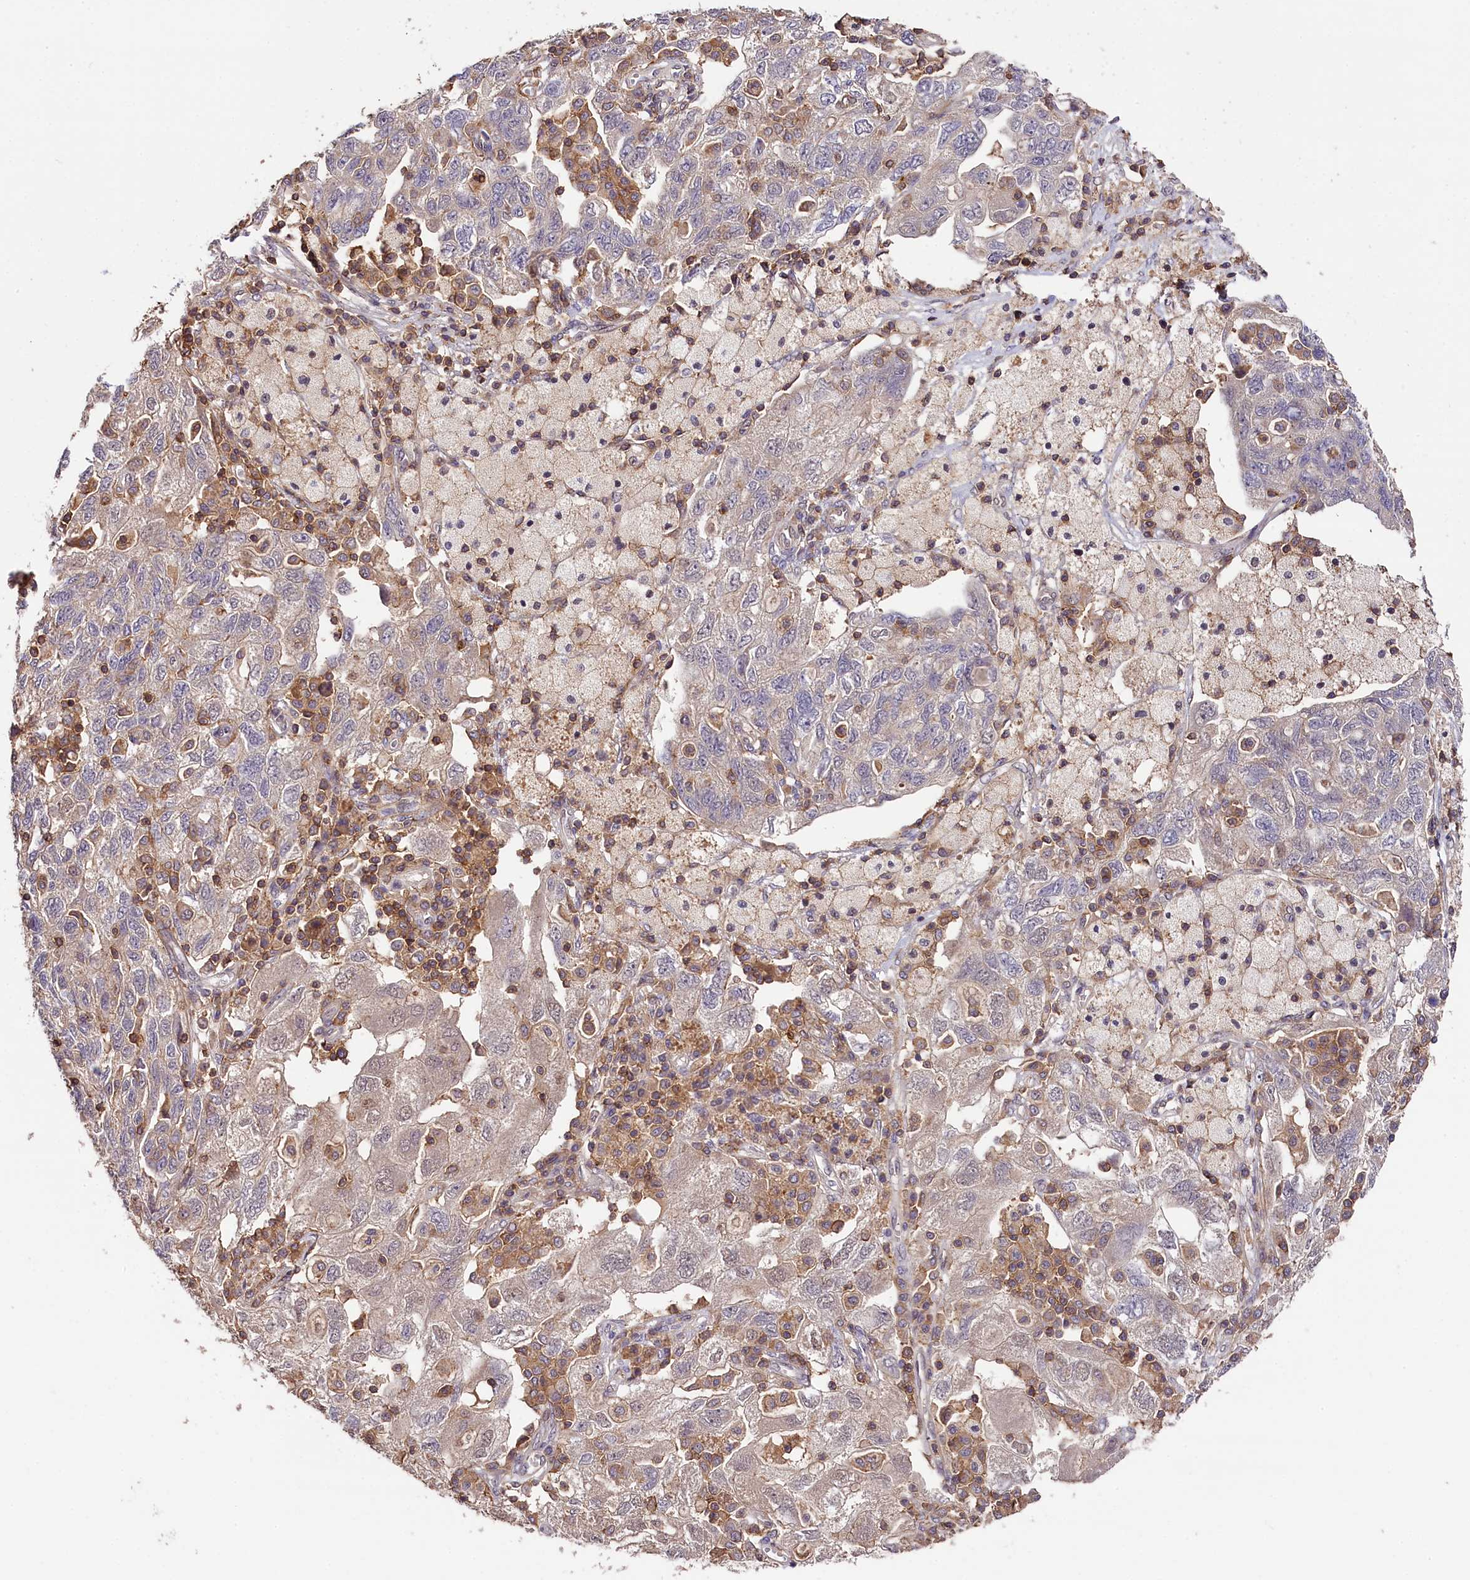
{"staining": {"intensity": "negative", "quantity": "none", "location": "none"}, "tissue": "ovarian cancer", "cell_type": "Tumor cells", "image_type": "cancer", "snomed": [{"axis": "morphology", "description": "Carcinoma, NOS"}, {"axis": "morphology", "description": "Cystadenocarcinoma, serous, NOS"}, {"axis": "topography", "description": "Ovary"}], "caption": "Immunohistochemistry photomicrograph of human ovarian serous cystadenocarcinoma stained for a protein (brown), which demonstrates no expression in tumor cells.", "gene": "SKIDA1", "patient": {"sex": "female", "age": 69}}